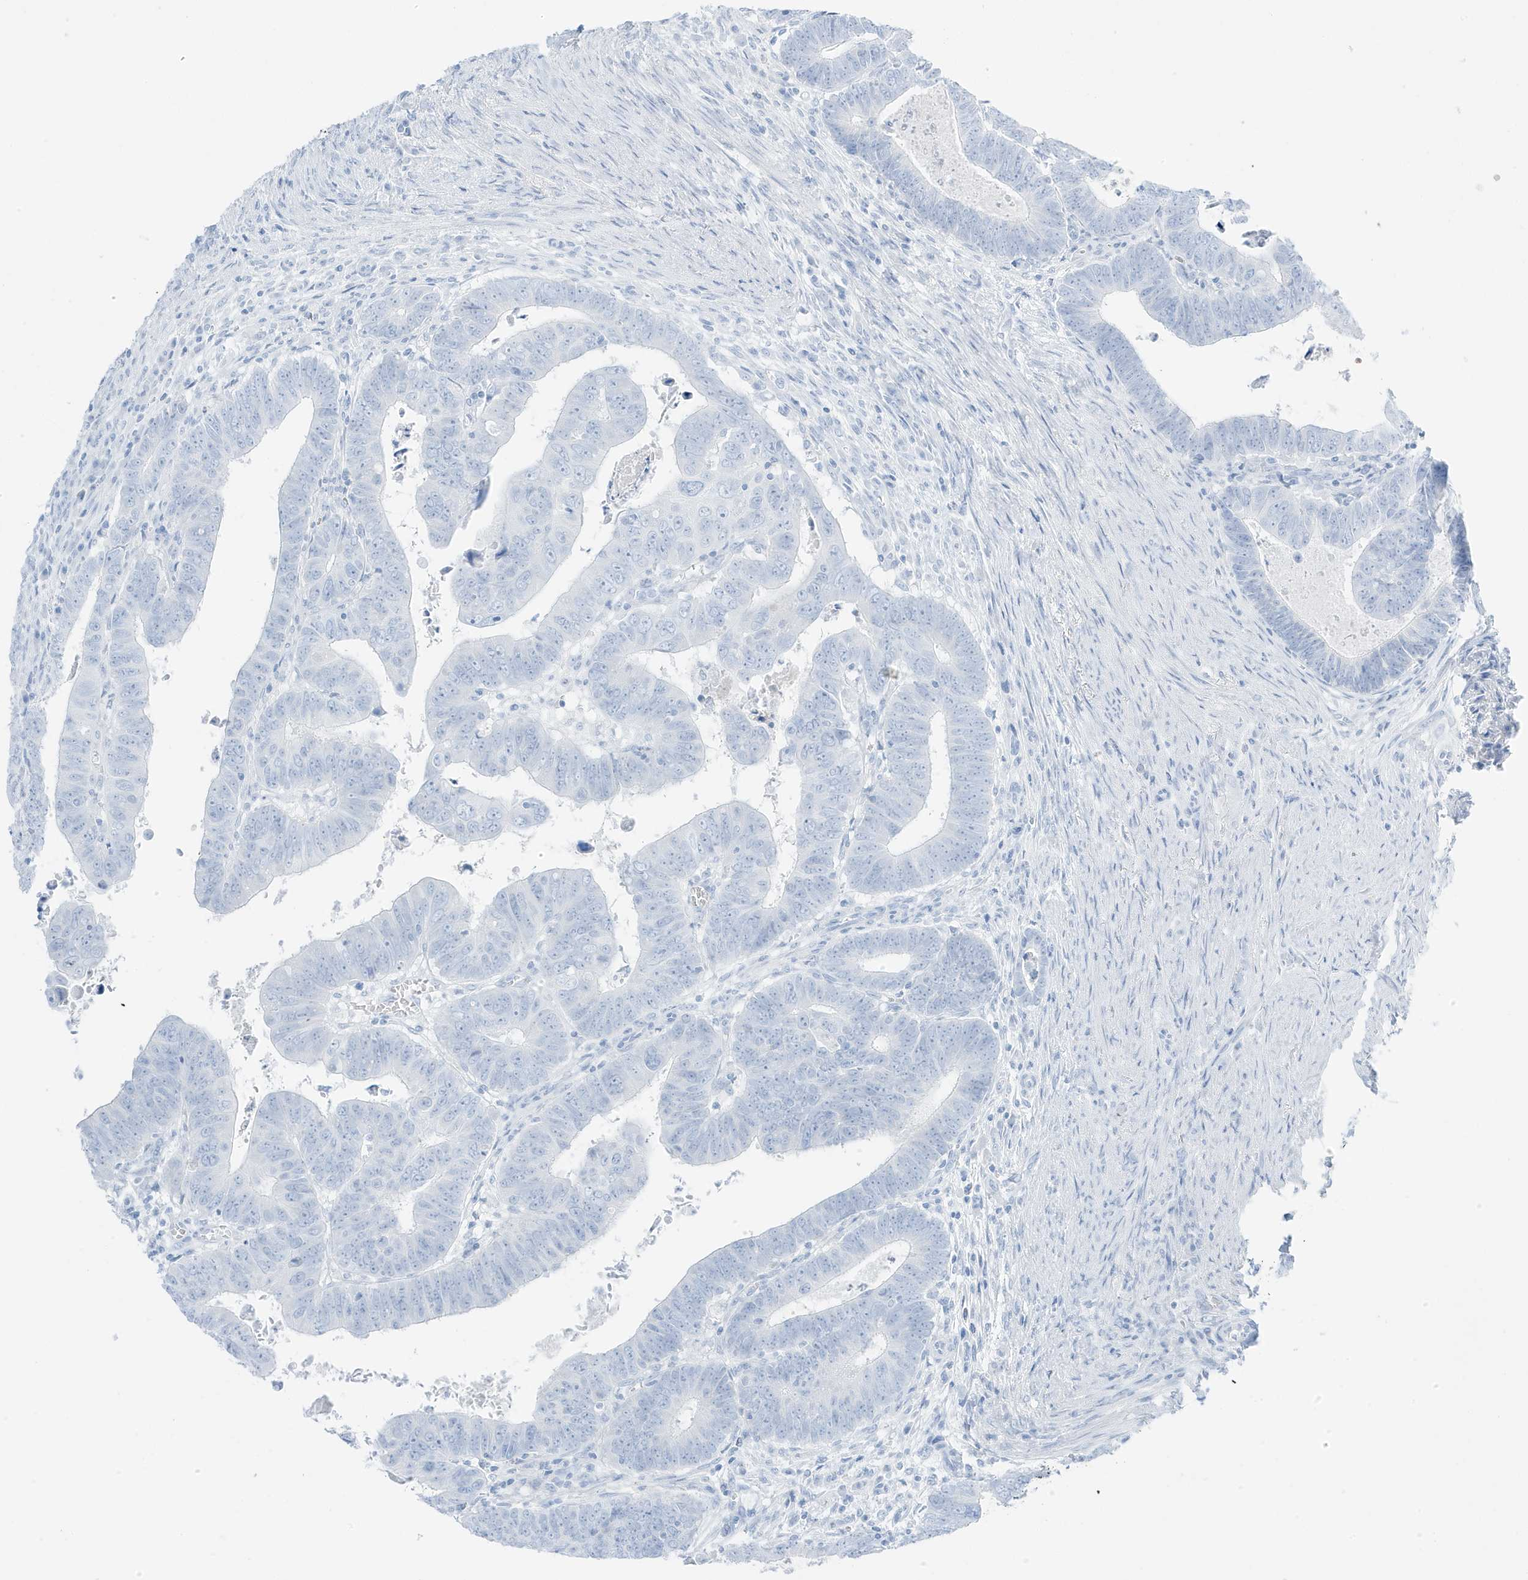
{"staining": {"intensity": "negative", "quantity": "none", "location": "none"}, "tissue": "colorectal cancer", "cell_type": "Tumor cells", "image_type": "cancer", "snomed": [{"axis": "morphology", "description": "Normal tissue, NOS"}, {"axis": "morphology", "description": "Adenocarcinoma, NOS"}, {"axis": "topography", "description": "Rectum"}], "caption": "Immunohistochemistry (IHC) of colorectal cancer (adenocarcinoma) shows no staining in tumor cells.", "gene": "SLC22A13", "patient": {"sex": "female", "age": 65}}